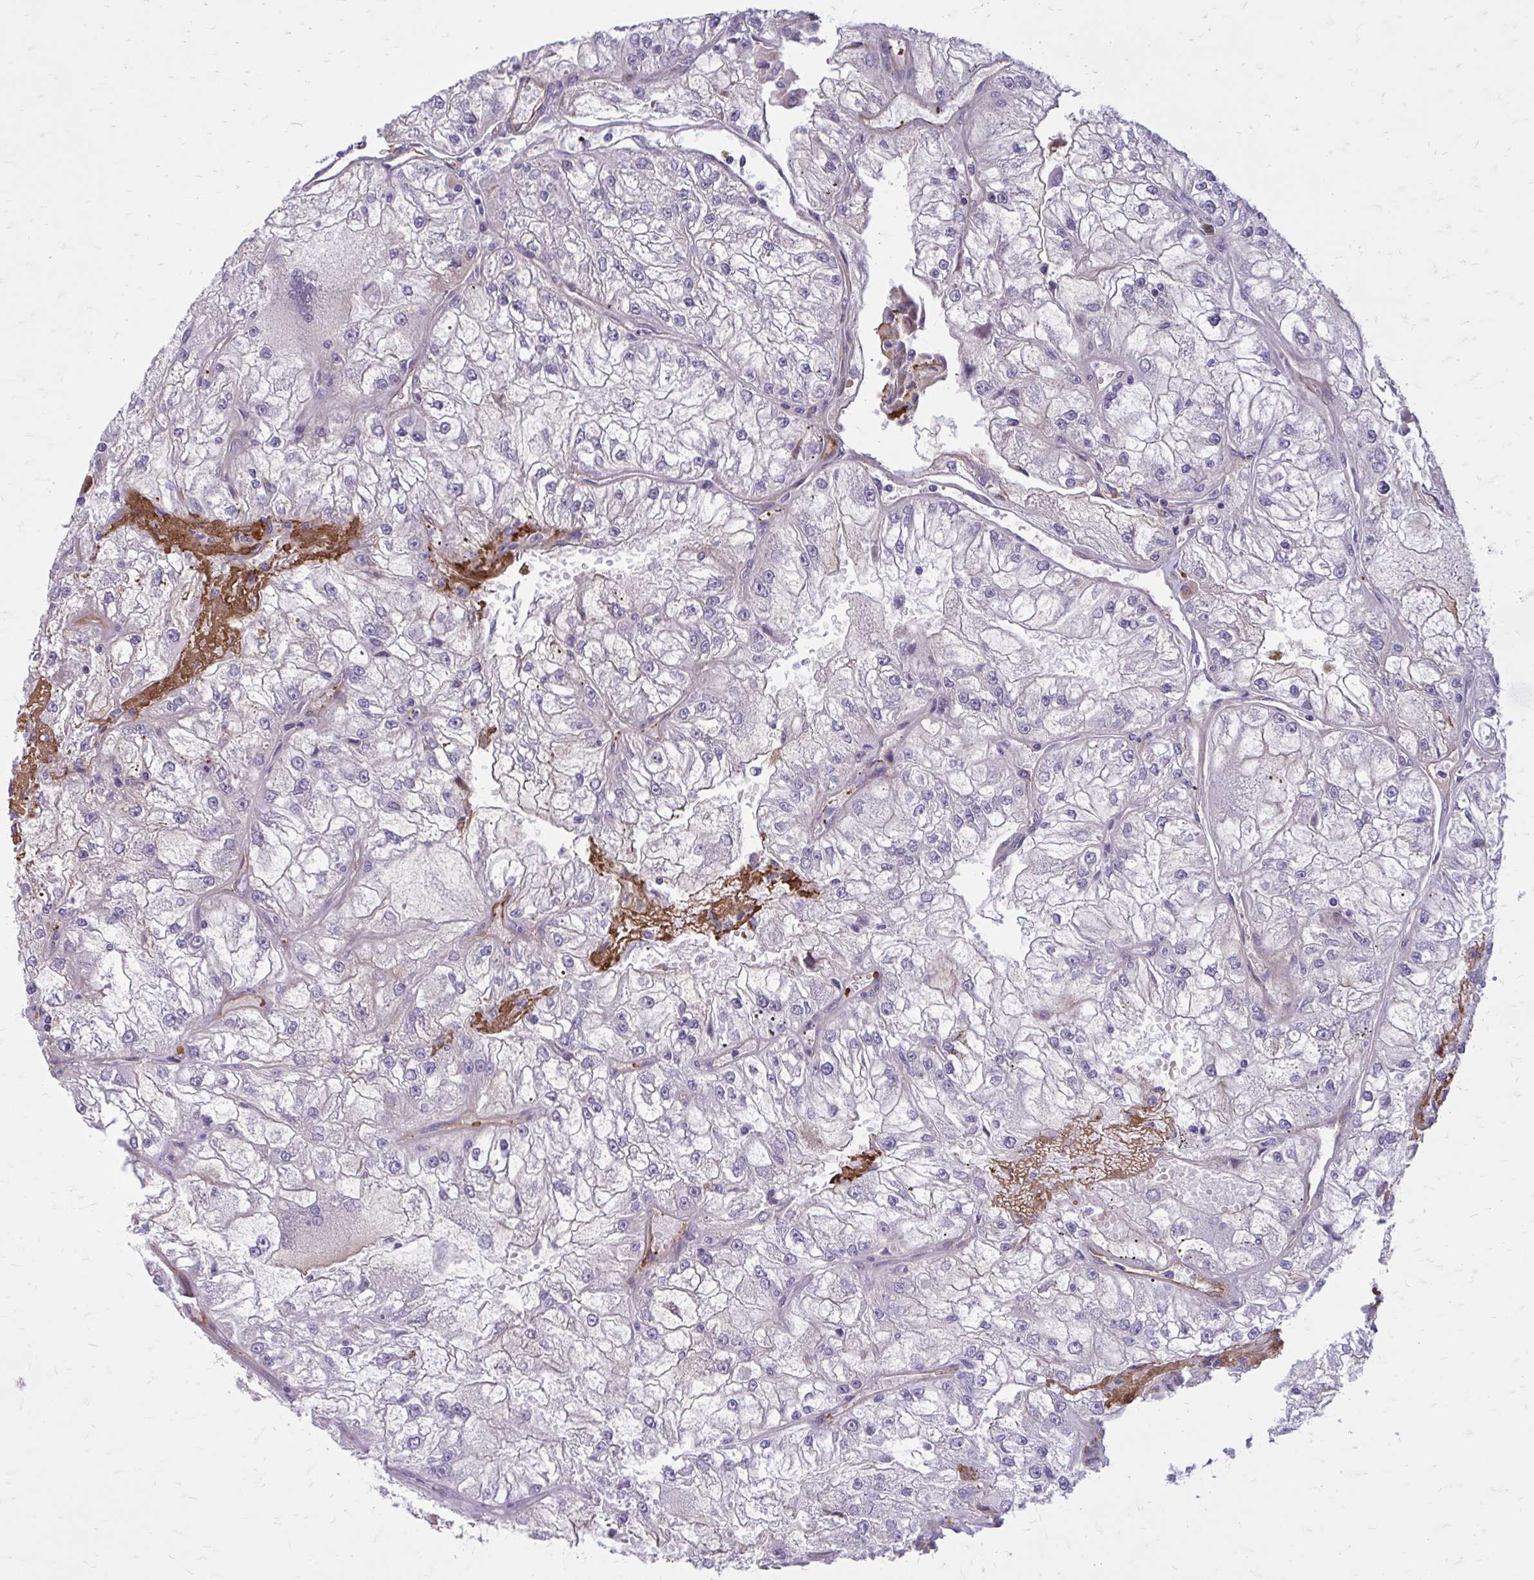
{"staining": {"intensity": "negative", "quantity": "none", "location": "none"}, "tissue": "renal cancer", "cell_type": "Tumor cells", "image_type": "cancer", "snomed": [{"axis": "morphology", "description": "Adenocarcinoma, NOS"}, {"axis": "topography", "description": "Kidney"}], "caption": "The photomicrograph shows no significant staining in tumor cells of adenocarcinoma (renal).", "gene": "BEND5", "patient": {"sex": "female", "age": 72}}